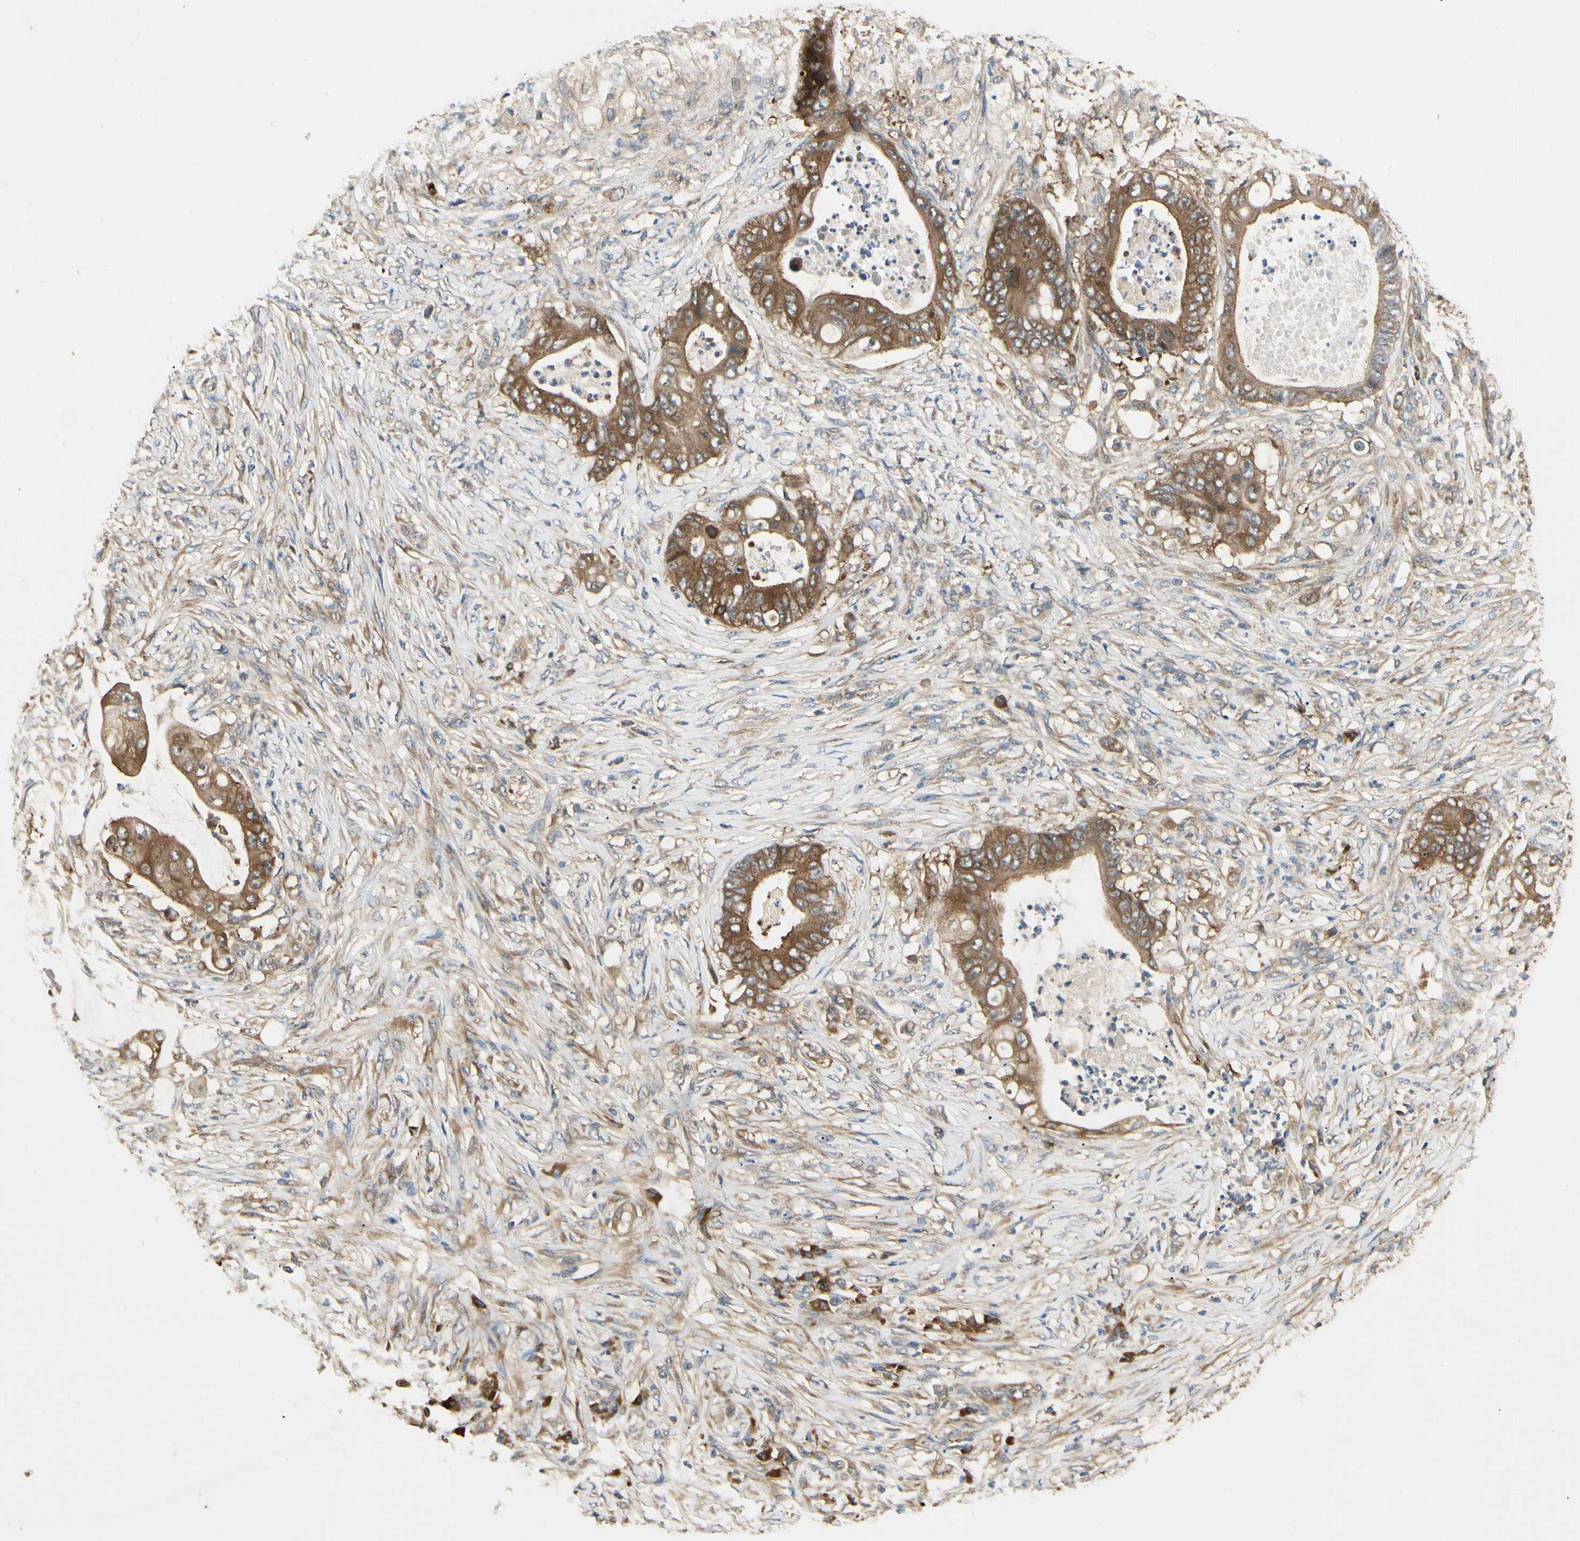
{"staining": {"intensity": "strong", "quantity": ">75%", "location": "cytoplasmic/membranous"}, "tissue": "stomach cancer", "cell_type": "Tumor cells", "image_type": "cancer", "snomed": [{"axis": "morphology", "description": "Adenocarcinoma, NOS"}, {"axis": "topography", "description": "Stomach"}], "caption": "IHC micrograph of neoplastic tissue: human stomach adenocarcinoma stained using immunohistochemistry exhibits high levels of strong protein expression localized specifically in the cytoplasmic/membranous of tumor cells, appearing as a cytoplasmic/membranous brown color.", "gene": "NME1-NME2", "patient": {"sex": "female", "age": 73}}